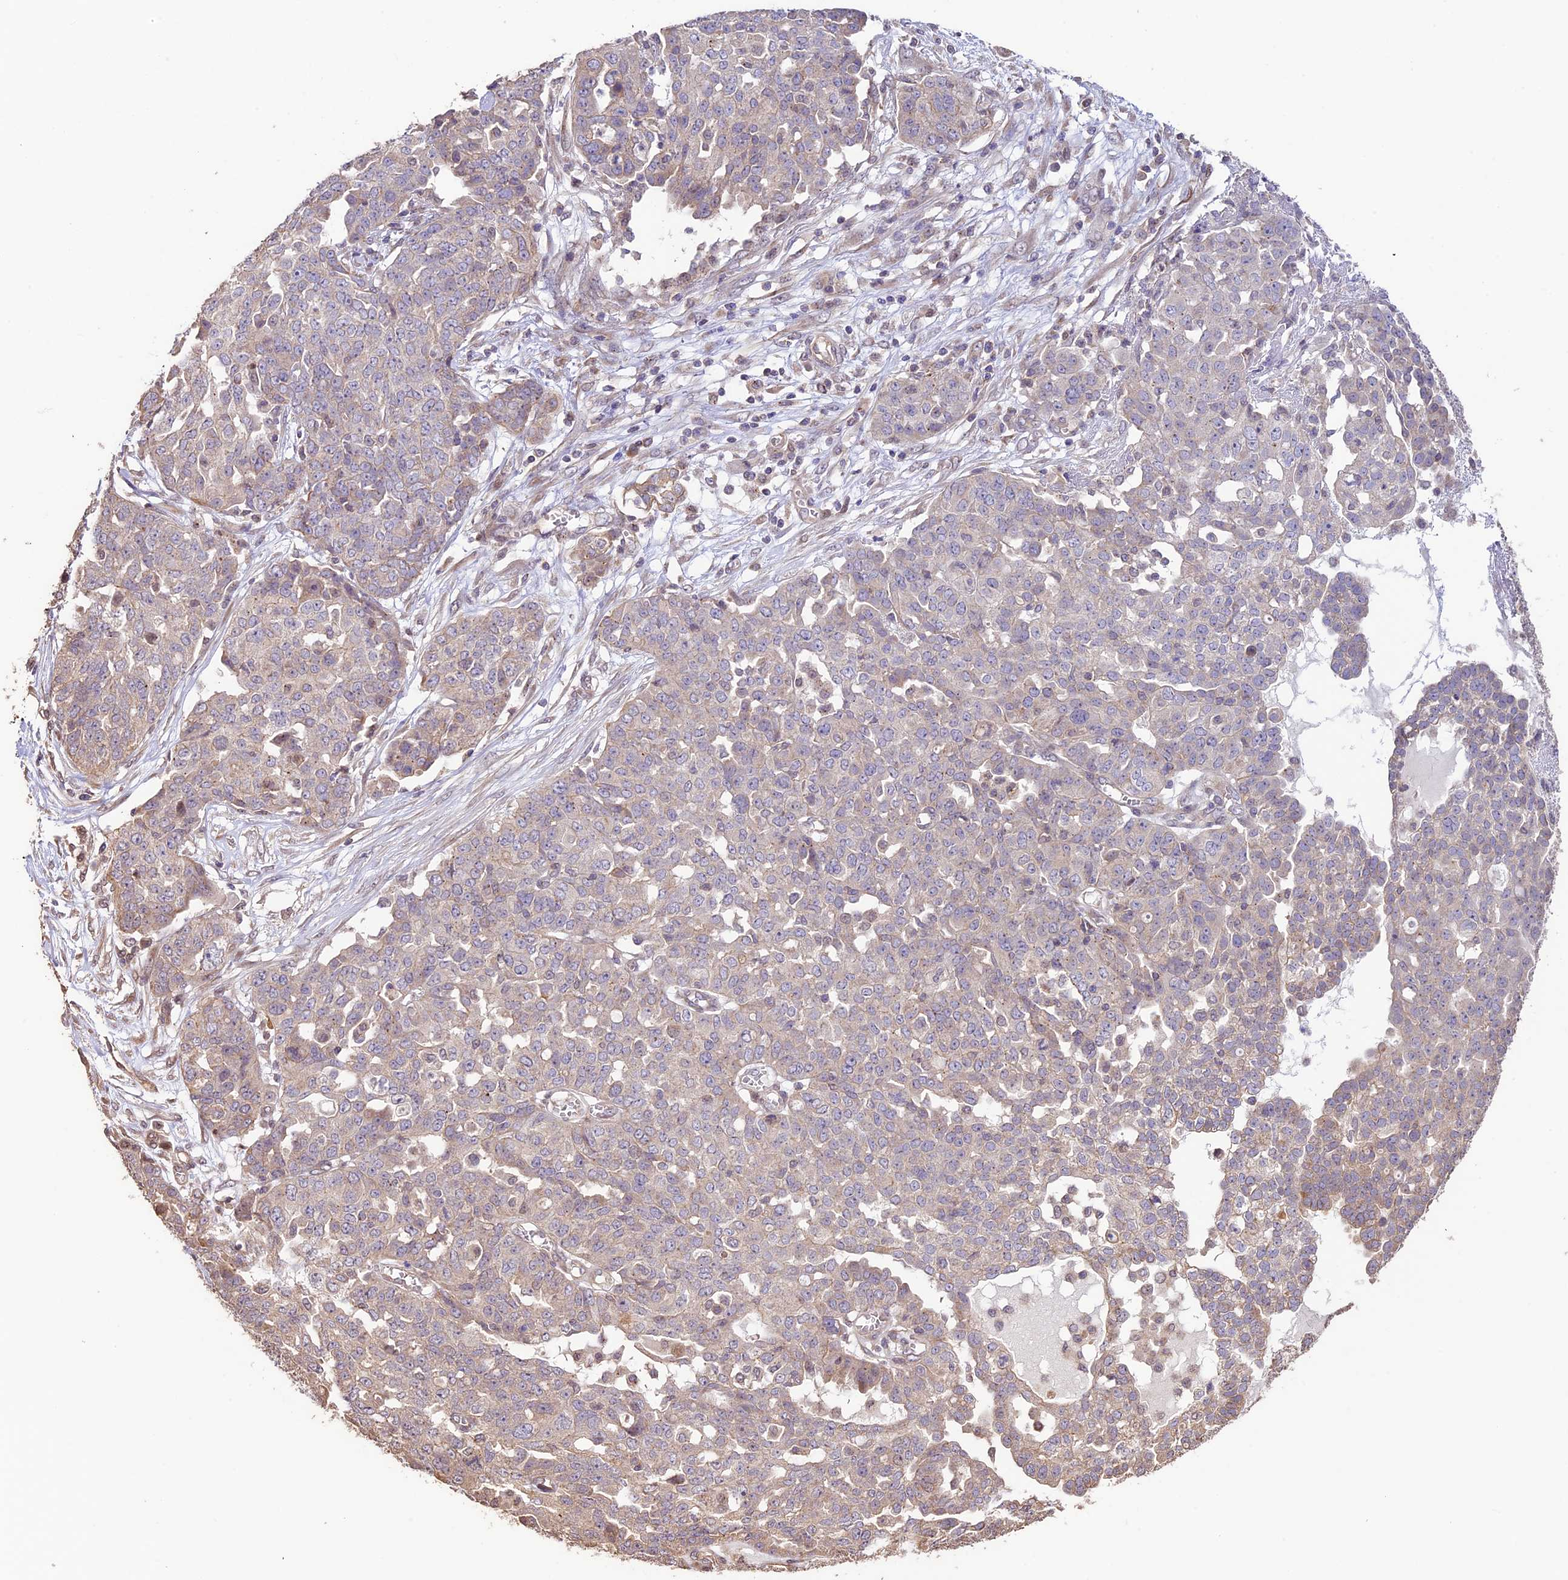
{"staining": {"intensity": "weak", "quantity": "<25%", "location": "cytoplasmic/membranous"}, "tissue": "ovarian cancer", "cell_type": "Tumor cells", "image_type": "cancer", "snomed": [{"axis": "morphology", "description": "Cystadenocarcinoma, serous, NOS"}, {"axis": "topography", "description": "Soft tissue"}, {"axis": "topography", "description": "Ovary"}], "caption": "Immunohistochemical staining of human serous cystadenocarcinoma (ovarian) reveals no significant positivity in tumor cells.", "gene": "BCAS4", "patient": {"sex": "female", "age": 57}}